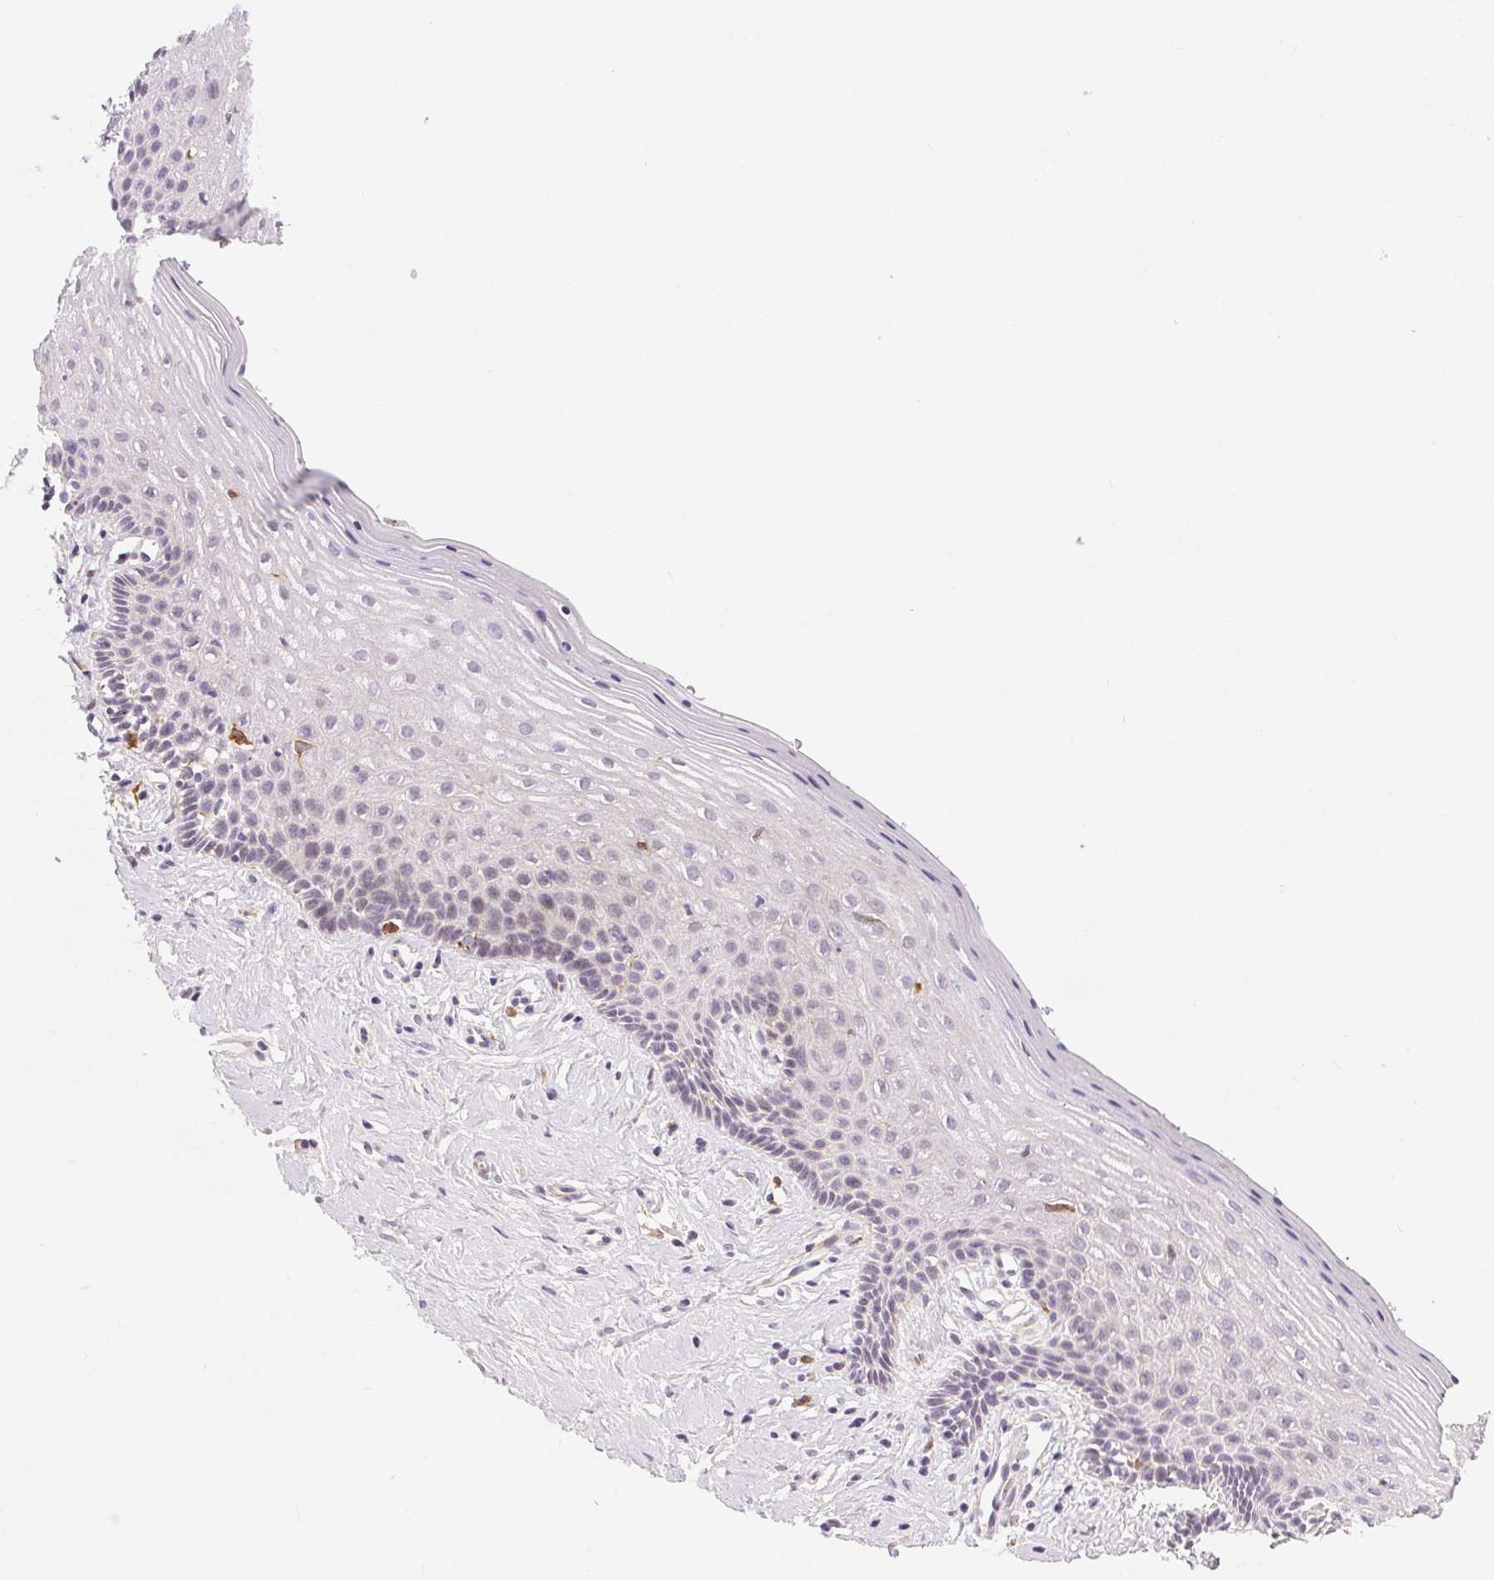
{"staining": {"intensity": "weak", "quantity": "<25%", "location": "nuclear"}, "tissue": "vagina", "cell_type": "Squamous epithelial cells", "image_type": "normal", "snomed": [{"axis": "morphology", "description": "Normal tissue, NOS"}, {"axis": "topography", "description": "Vagina"}], "caption": "High magnification brightfield microscopy of normal vagina stained with DAB (3,3'-diaminobenzidine) (brown) and counterstained with hematoxylin (blue): squamous epithelial cells show no significant staining. Brightfield microscopy of immunohistochemistry (IHC) stained with DAB (brown) and hematoxylin (blue), captured at high magnification.", "gene": "RPGRIP1", "patient": {"sex": "female", "age": 42}}